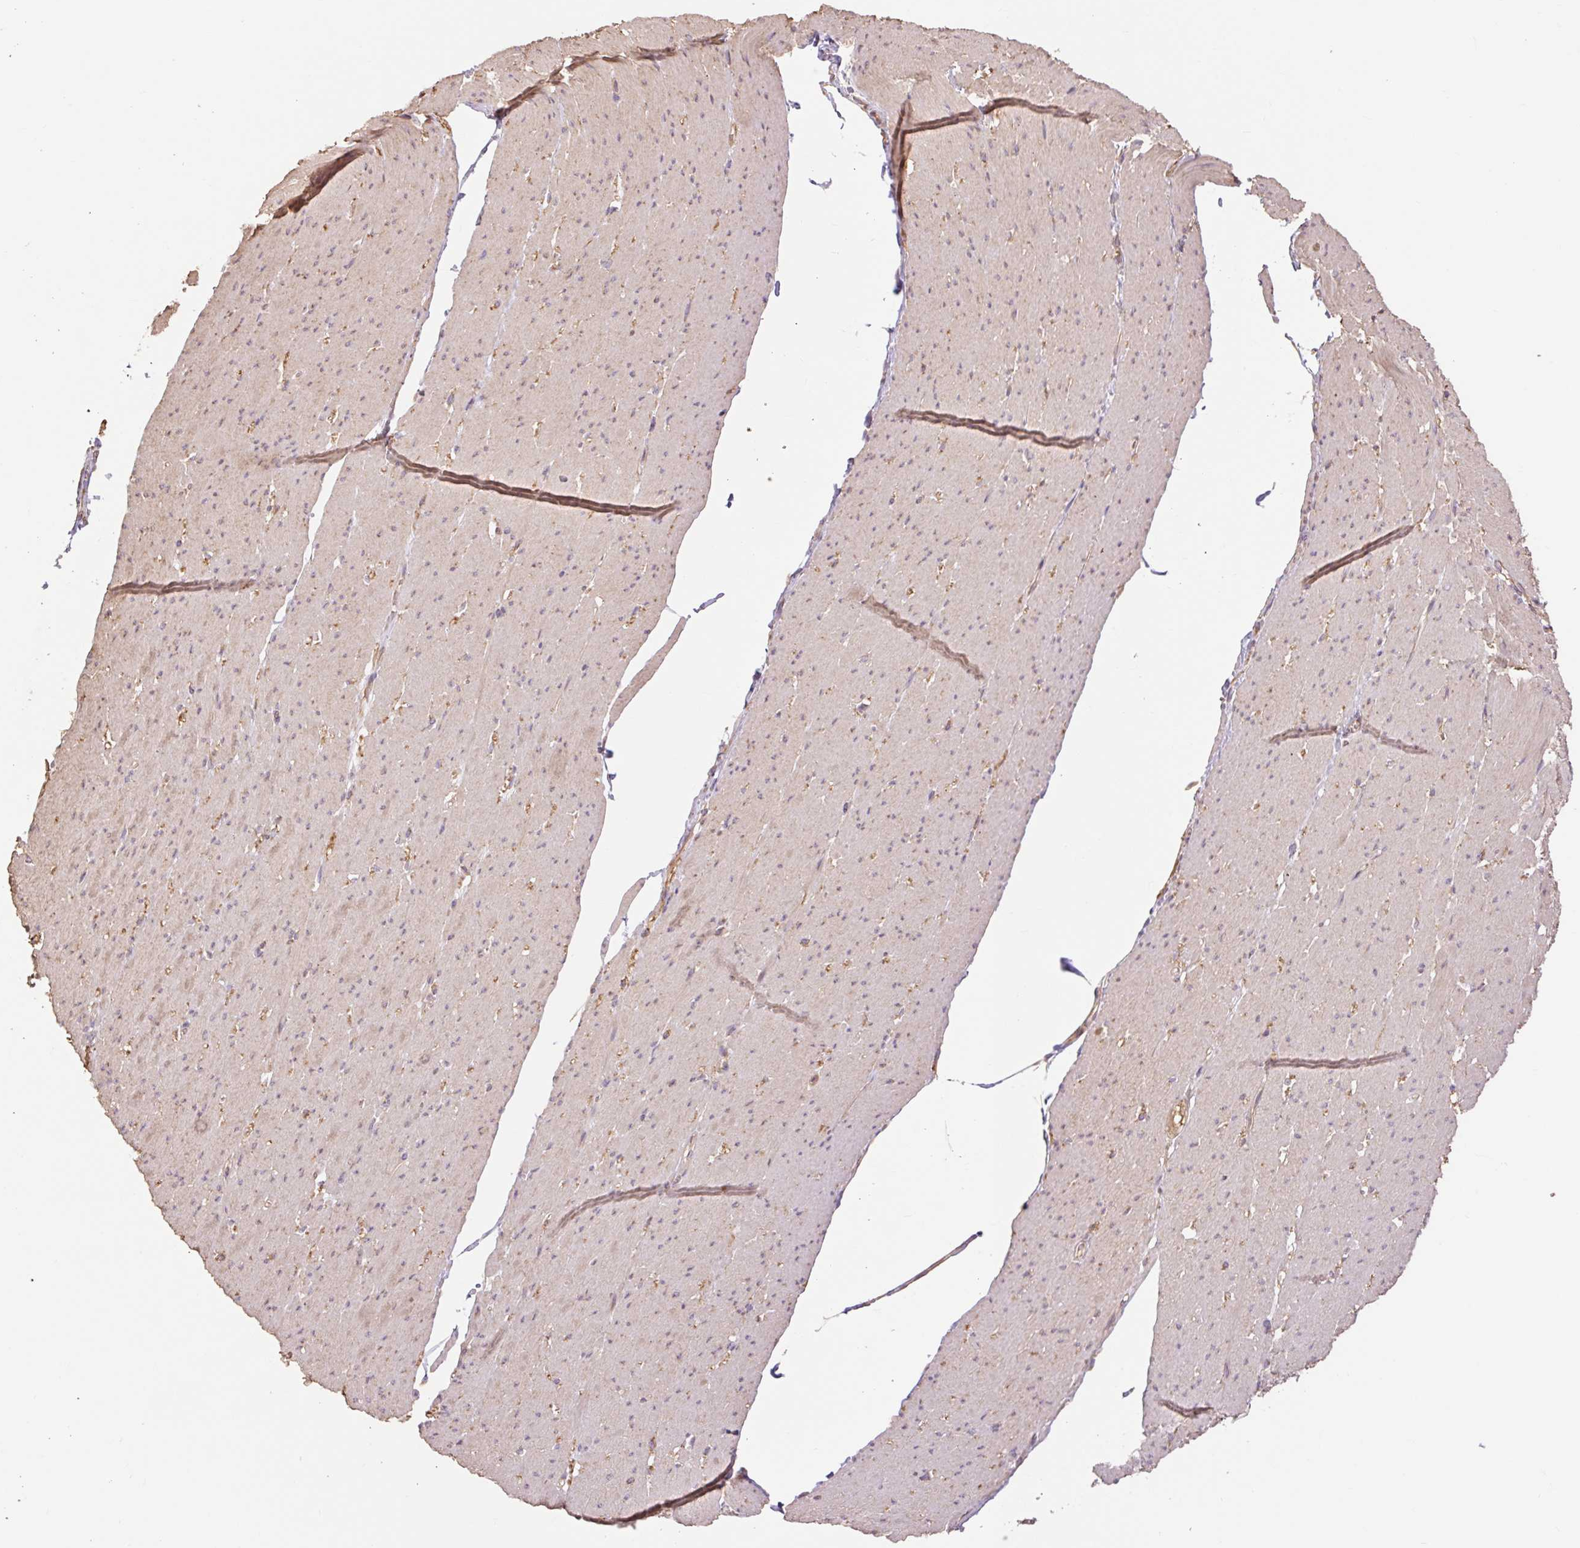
{"staining": {"intensity": "weak", "quantity": "<25%", "location": "cytoplasmic/membranous"}, "tissue": "smooth muscle", "cell_type": "Smooth muscle cells", "image_type": "normal", "snomed": [{"axis": "morphology", "description": "Normal tissue, NOS"}, {"axis": "topography", "description": "Smooth muscle"}, {"axis": "topography", "description": "Rectum"}], "caption": "Smooth muscle cells show no significant staining in normal smooth muscle.", "gene": "DESI1", "patient": {"sex": "male", "age": 53}}